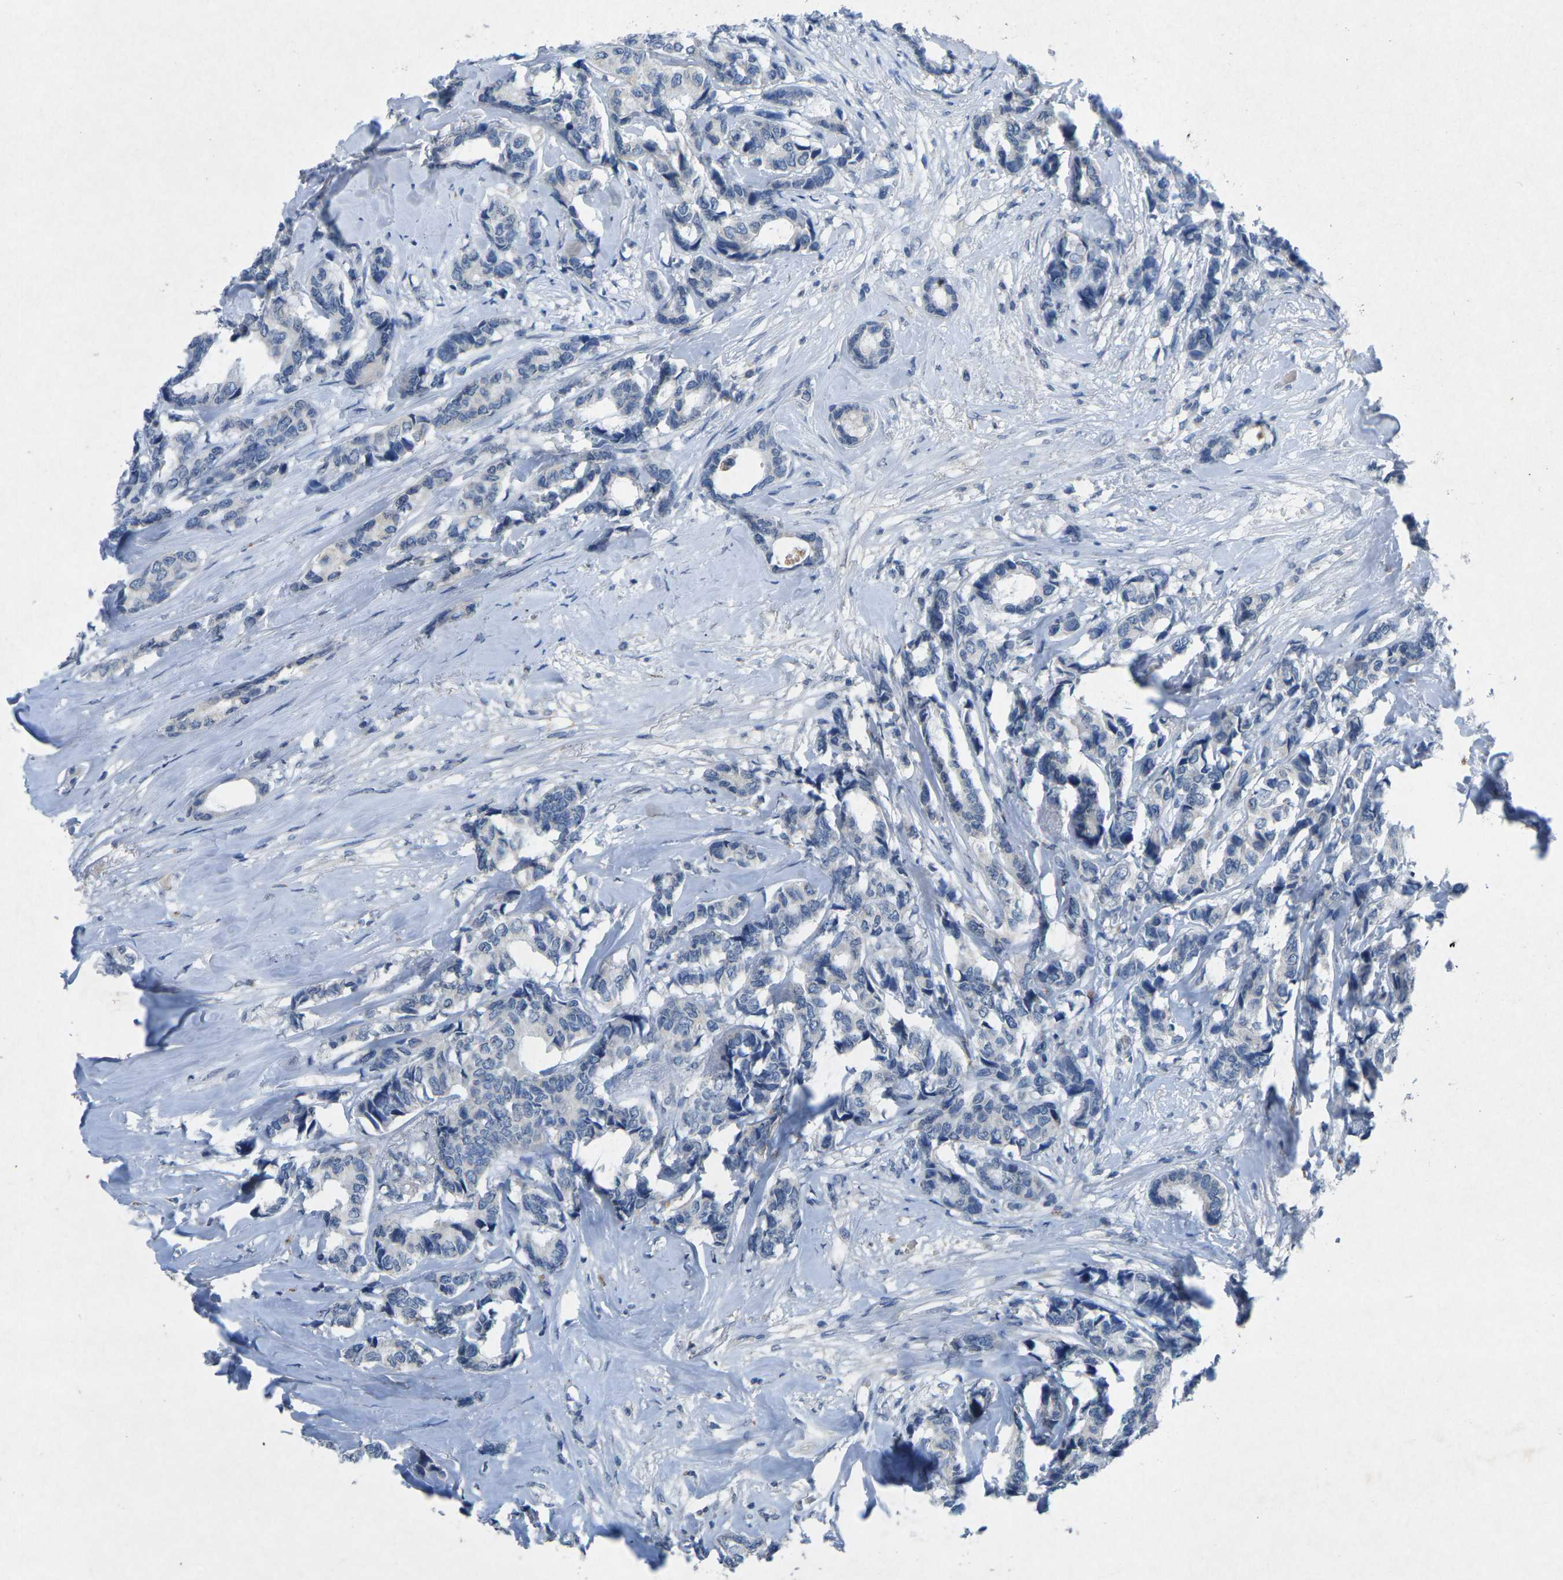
{"staining": {"intensity": "negative", "quantity": "none", "location": "none"}, "tissue": "breast cancer", "cell_type": "Tumor cells", "image_type": "cancer", "snomed": [{"axis": "morphology", "description": "Duct carcinoma"}, {"axis": "topography", "description": "Breast"}], "caption": "This is a image of immunohistochemistry staining of breast cancer (infiltrating ductal carcinoma), which shows no staining in tumor cells. (DAB (3,3'-diaminobenzidine) immunohistochemistry with hematoxylin counter stain).", "gene": "PLG", "patient": {"sex": "female", "age": 87}}